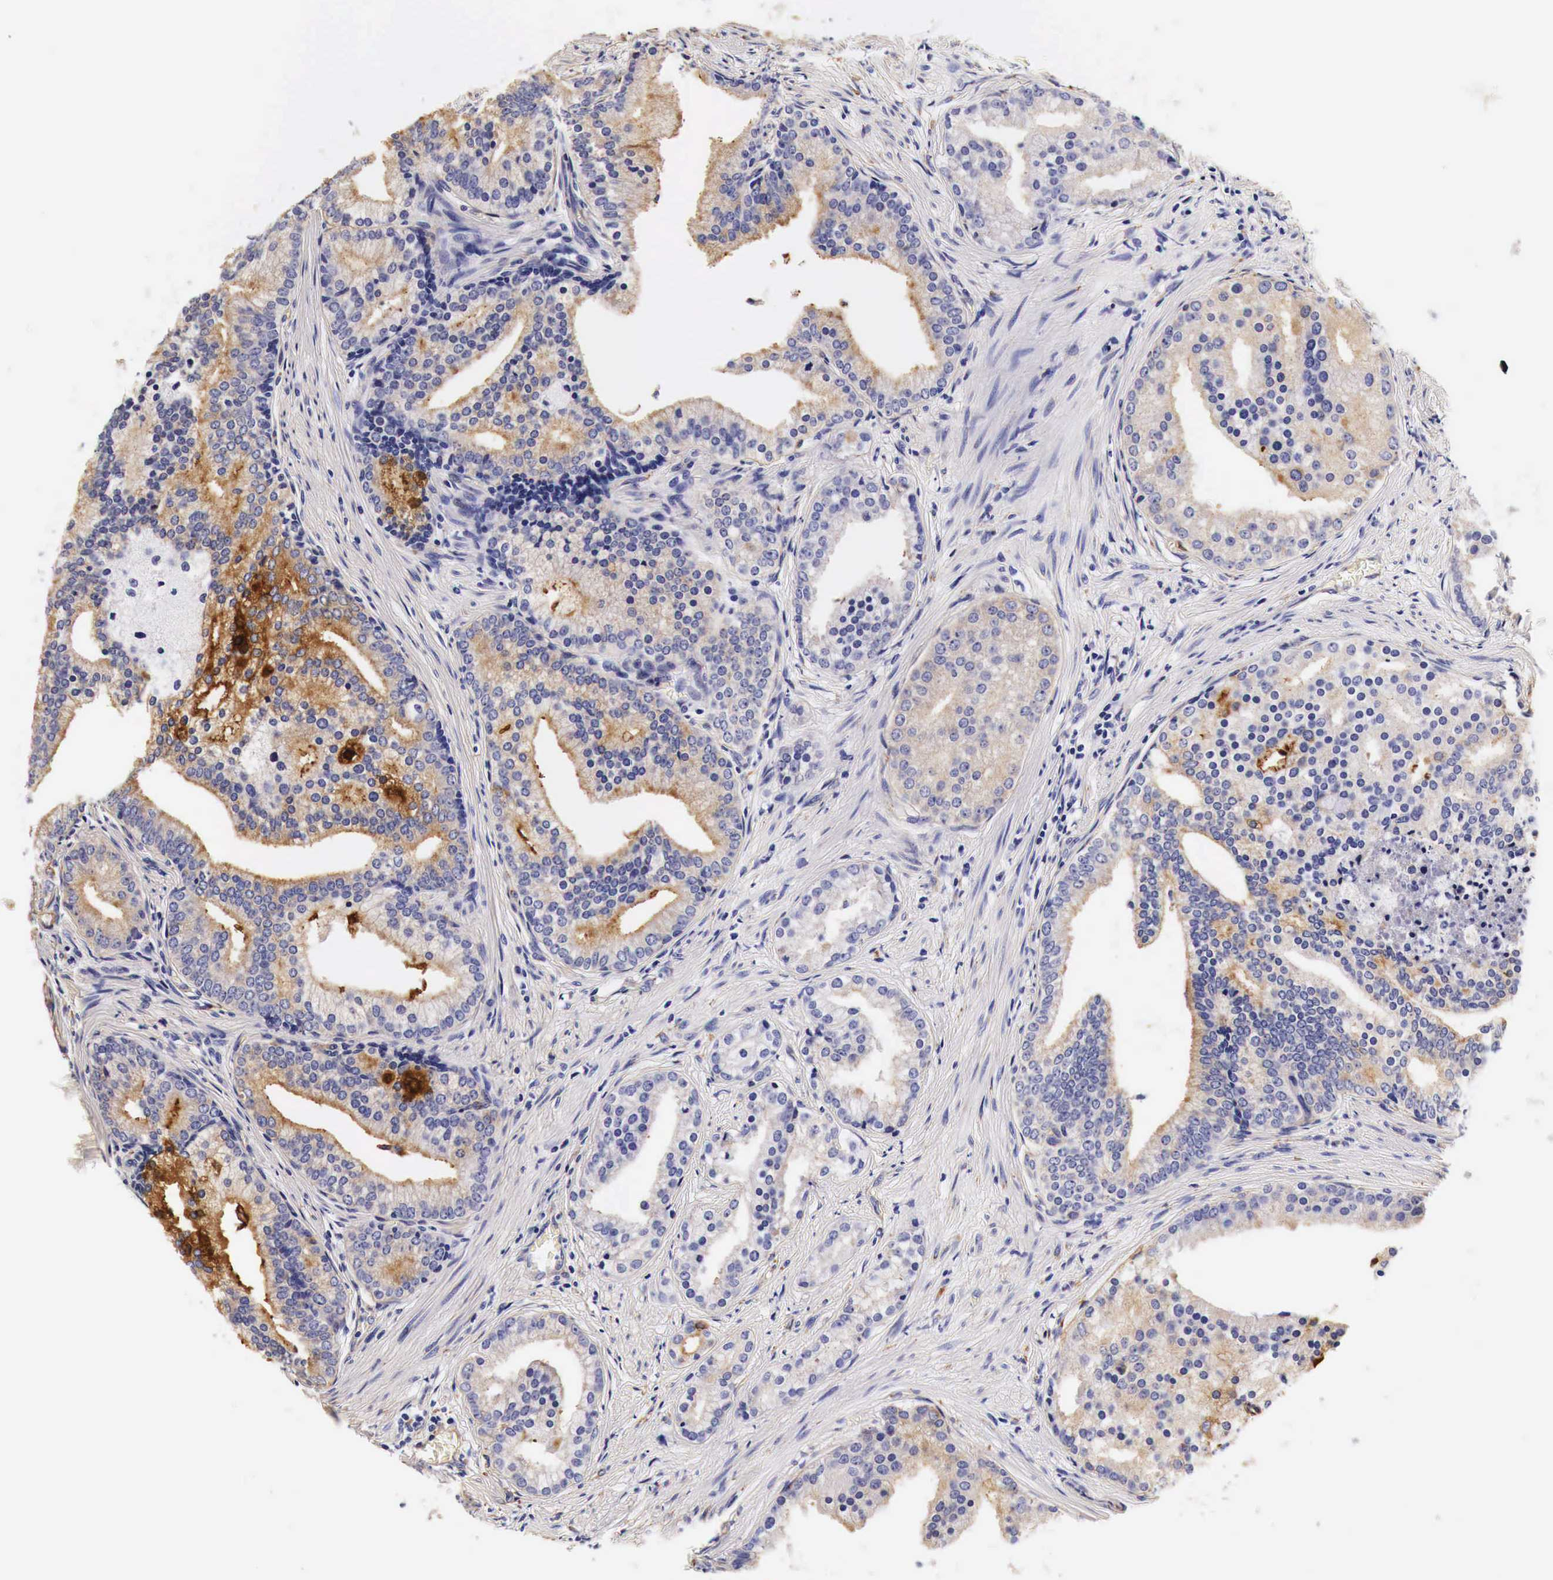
{"staining": {"intensity": "weak", "quantity": "<25%", "location": "cytoplasmic/membranous"}, "tissue": "prostate cancer", "cell_type": "Tumor cells", "image_type": "cancer", "snomed": [{"axis": "morphology", "description": "Adenocarcinoma, Low grade"}, {"axis": "topography", "description": "Prostate"}], "caption": "IHC of human adenocarcinoma (low-grade) (prostate) displays no positivity in tumor cells.", "gene": "LAMB2", "patient": {"sex": "male", "age": 71}}